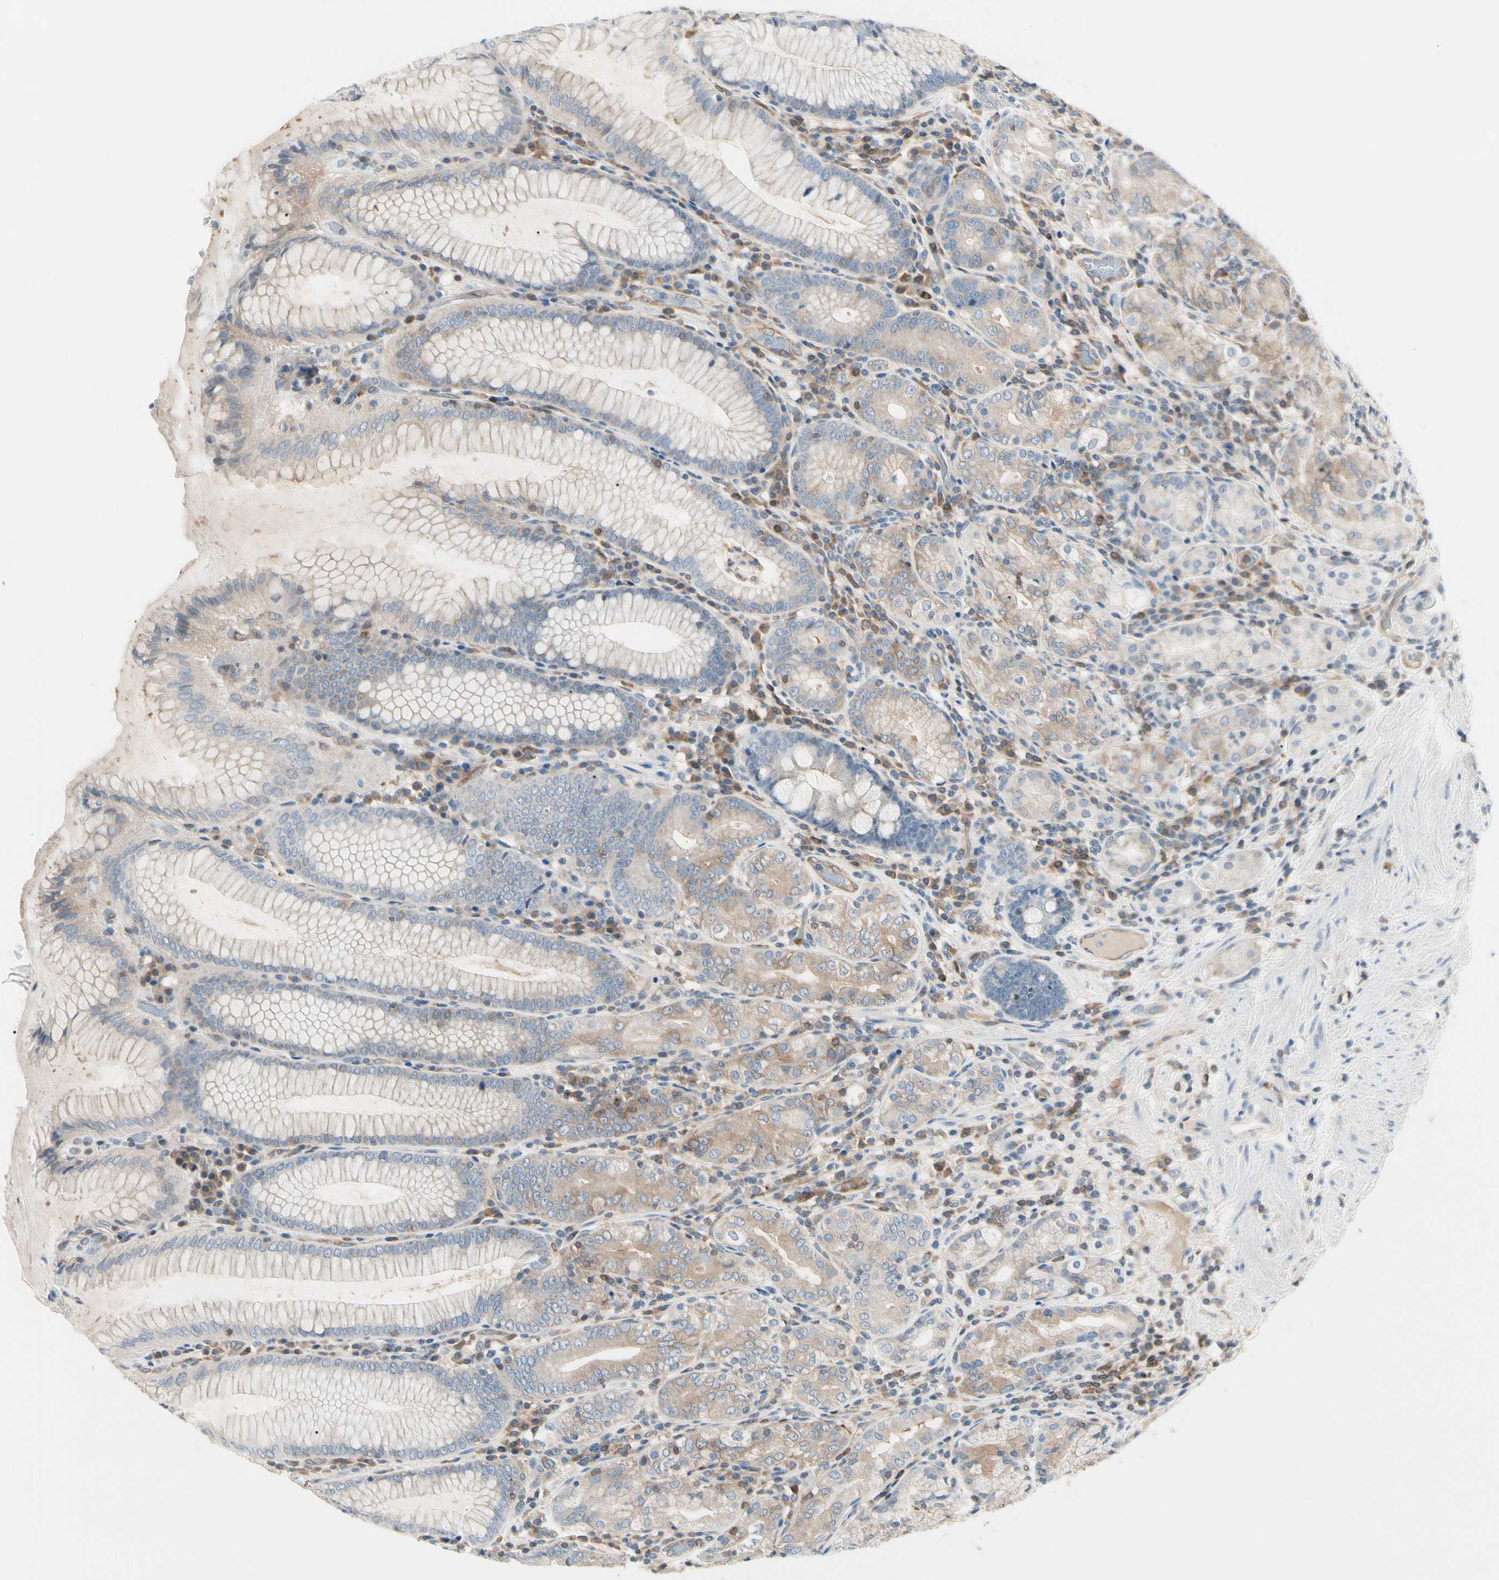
{"staining": {"intensity": "weak", "quantity": "25%-75%", "location": "cytoplasmic/membranous"}, "tissue": "stomach", "cell_type": "Glandular cells", "image_type": "normal", "snomed": [{"axis": "morphology", "description": "Normal tissue, NOS"}, {"axis": "topography", "description": "Stomach, lower"}], "caption": "The image reveals immunohistochemical staining of unremarkable stomach. There is weak cytoplasmic/membranous staining is identified in approximately 25%-75% of glandular cells.", "gene": "NFKB2", "patient": {"sex": "female", "age": 76}}